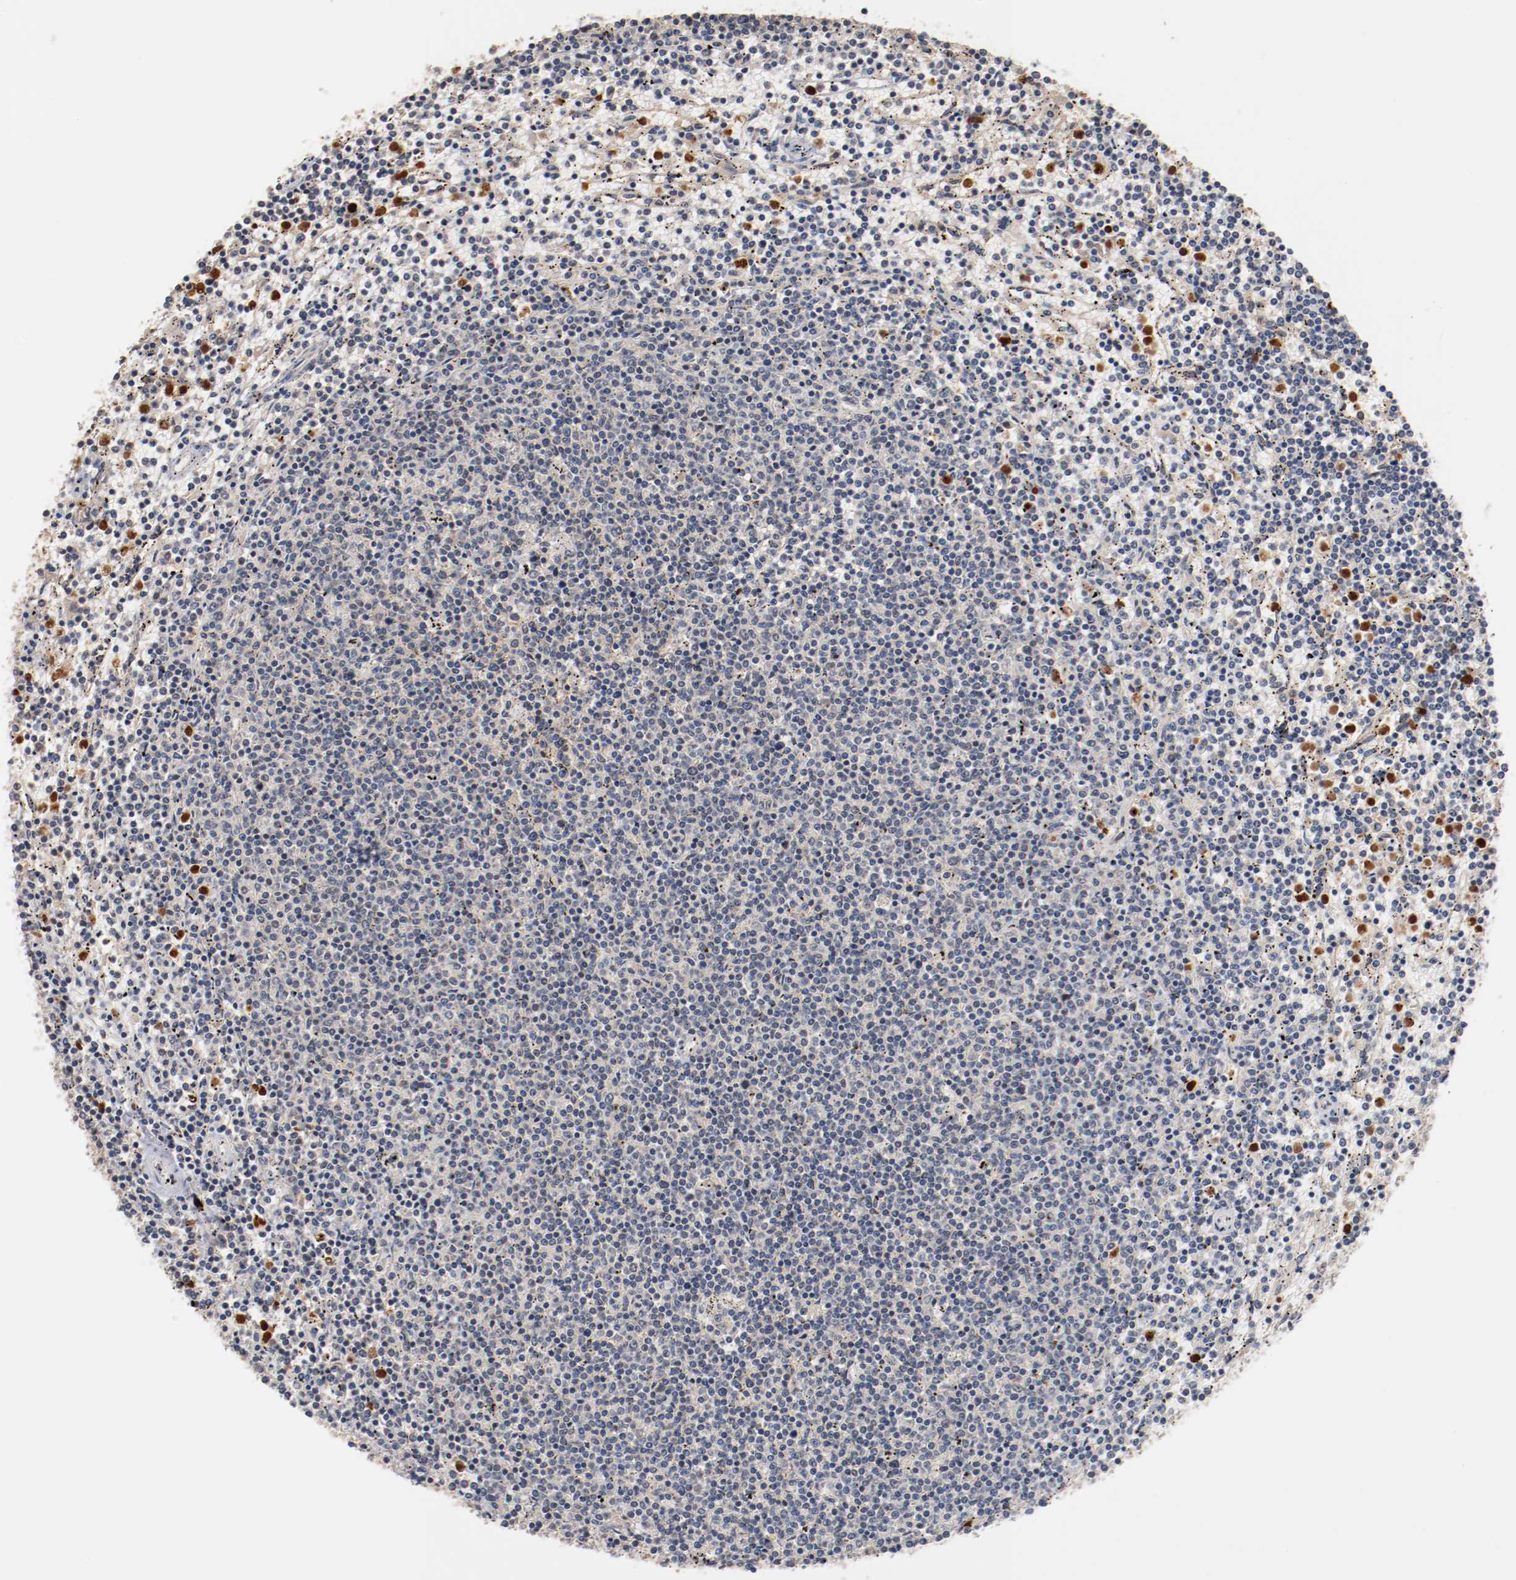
{"staining": {"intensity": "negative", "quantity": "none", "location": "none"}, "tissue": "lymphoma", "cell_type": "Tumor cells", "image_type": "cancer", "snomed": [{"axis": "morphology", "description": "Malignant lymphoma, non-Hodgkin's type, Low grade"}, {"axis": "topography", "description": "Spleen"}], "caption": "Photomicrograph shows no protein positivity in tumor cells of lymphoma tissue.", "gene": "RNASE11", "patient": {"sex": "female", "age": 50}}